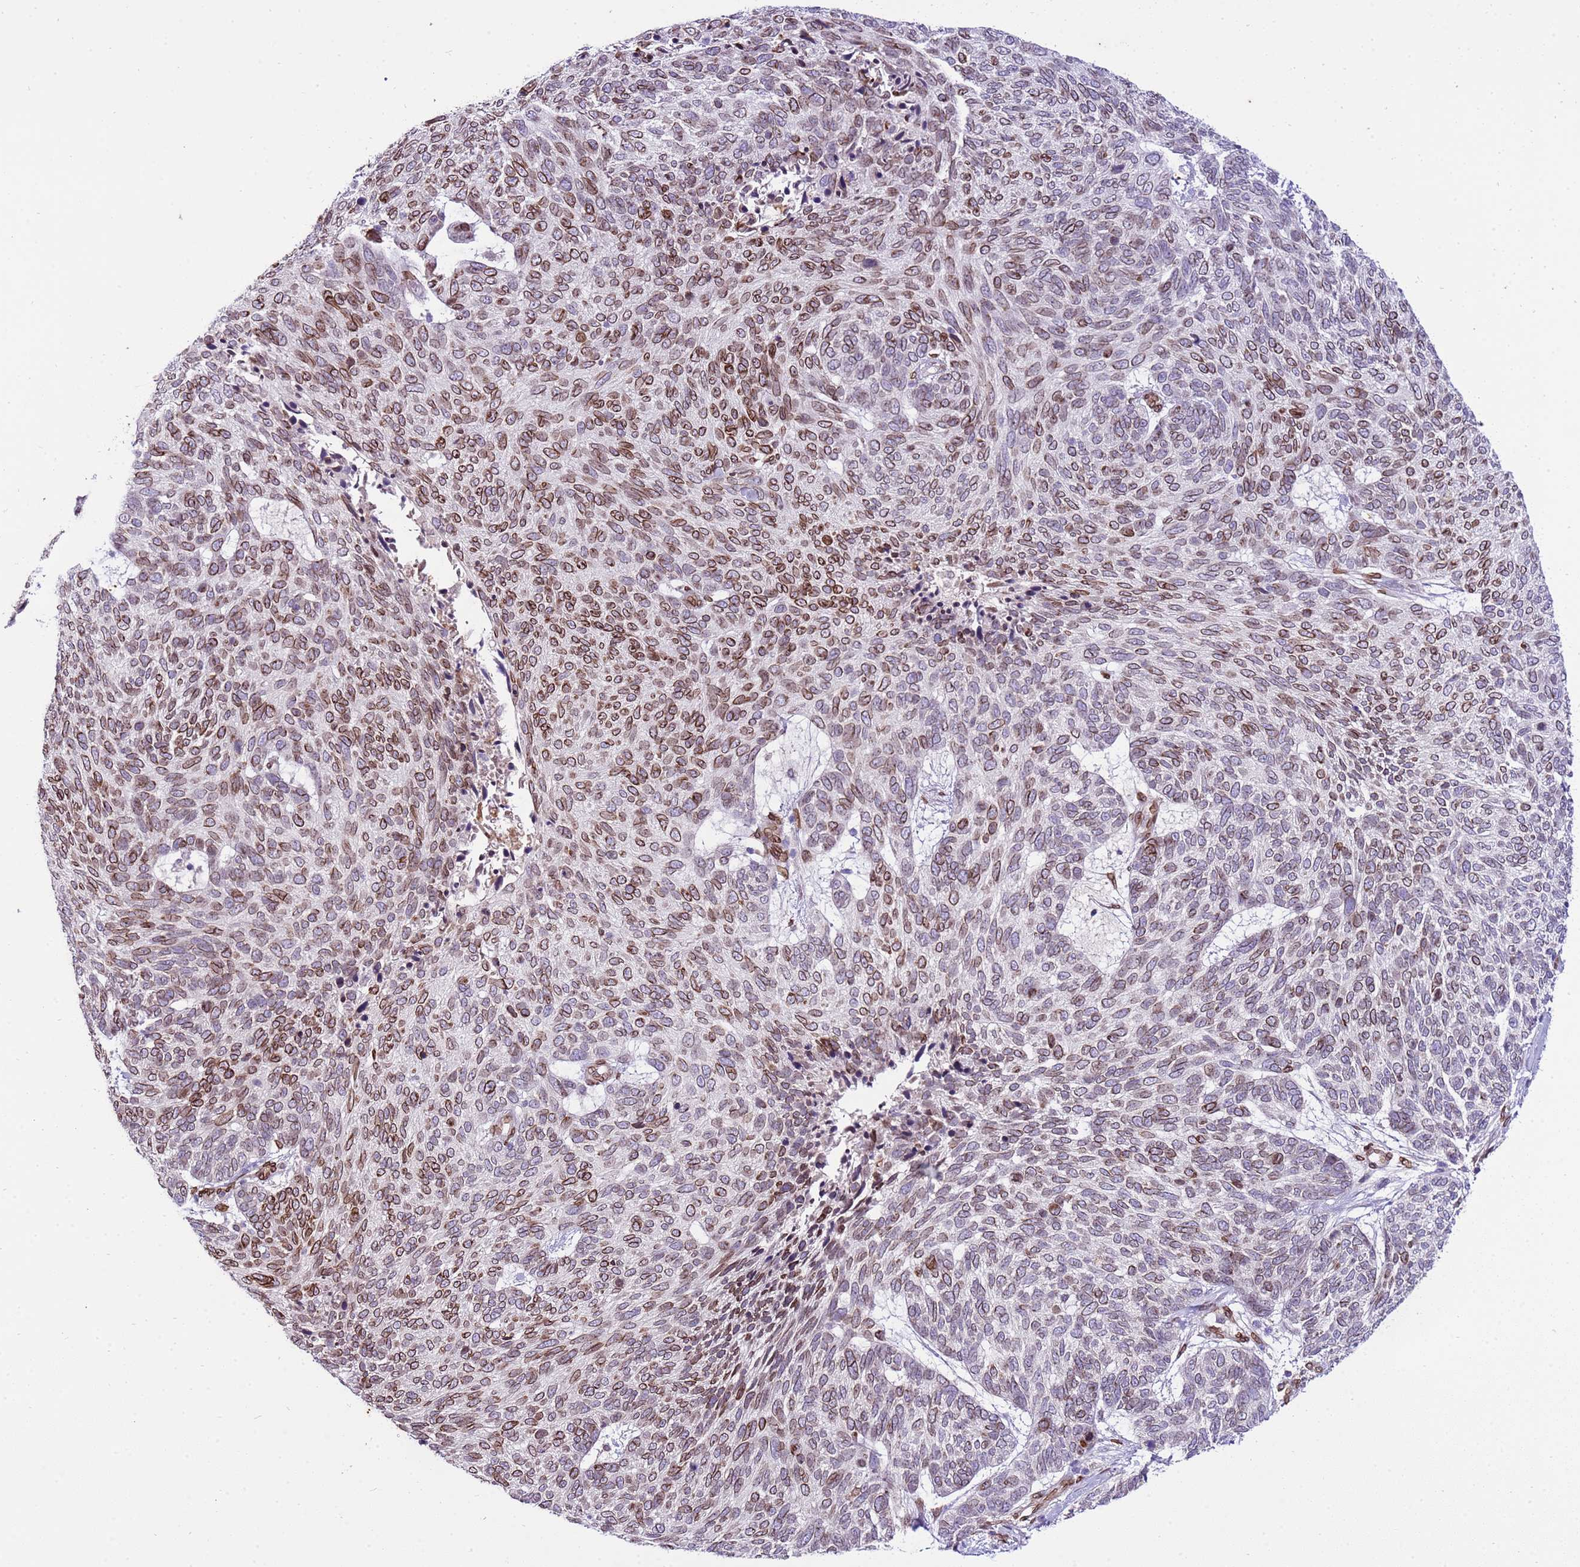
{"staining": {"intensity": "strong", "quantity": "25%-75%", "location": "cytoplasmic/membranous,nuclear"}, "tissue": "skin cancer", "cell_type": "Tumor cells", "image_type": "cancer", "snomed": [{"axis": "morphology", "description": "Basal cell carcinoma"}, {"axis": "topography", "description": "Skin"}], "caption": "A brown stain highlights strong cytoplasmic/membranous and nuclear positivity of a protein in human basal cell carcinoma (skin) tumor cells.", "gene": "TMEM47", "patient": {"sex": "female", "age": 65}}